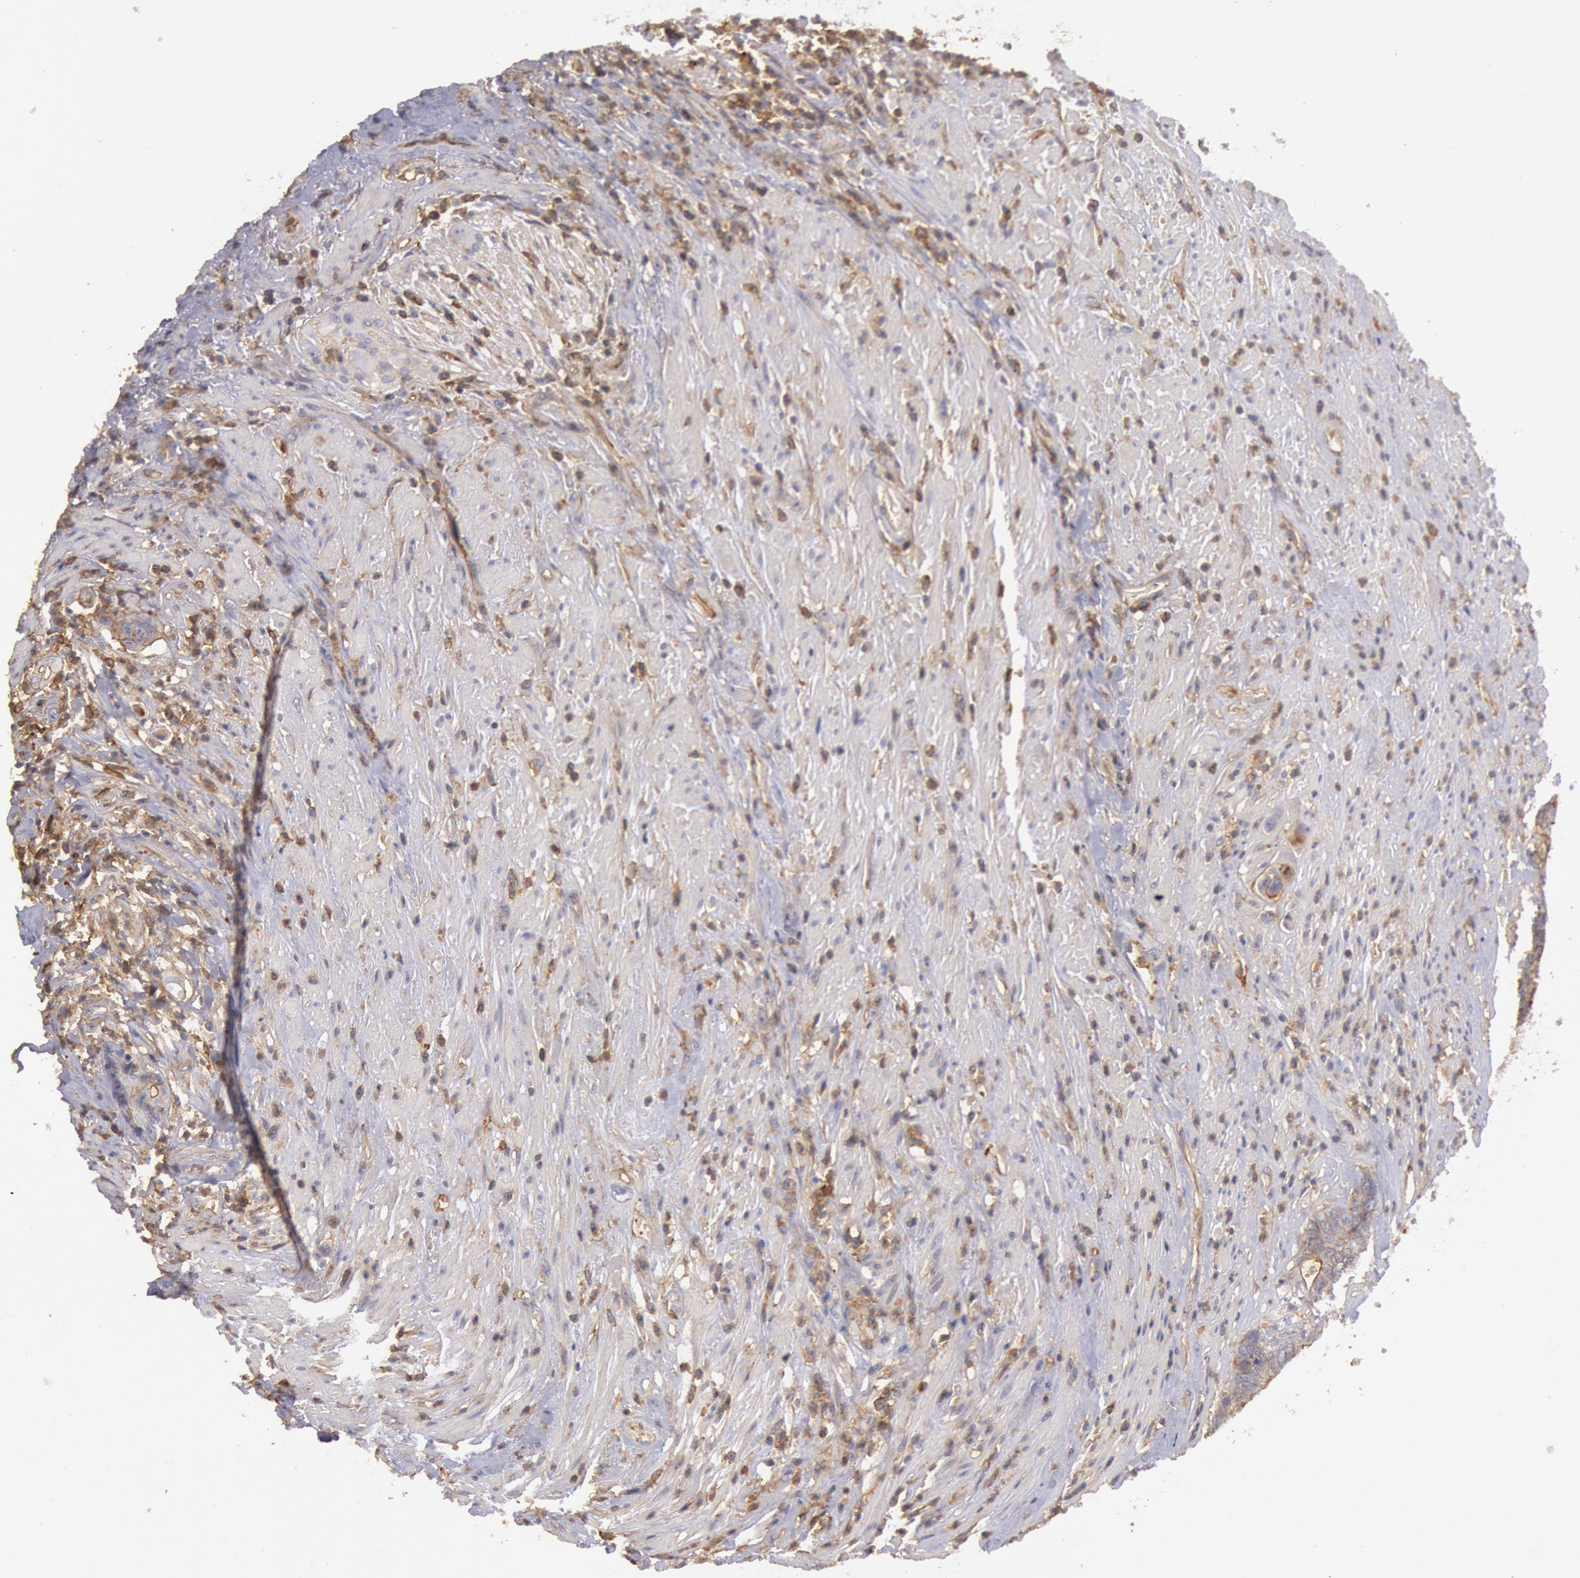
{"staining": {"intensity": "negative", "quantity": "none", "location": "none"}, "tissue": "colorectal cancer", "cell_type": "Tumor cells", "image_type": "cancer", "snomed": [{"axis": "morphology", "description": "Adenocarcinoma, NOS"}, {"axis": "topography", "description": "Rectum"}], "caption": "Micrograph shows no protein staining in tumor cells of adenocarcinoma (colorectal) tissue.", "gene": "SNAP23", "patient": {"sex": "female", "age": 65}}